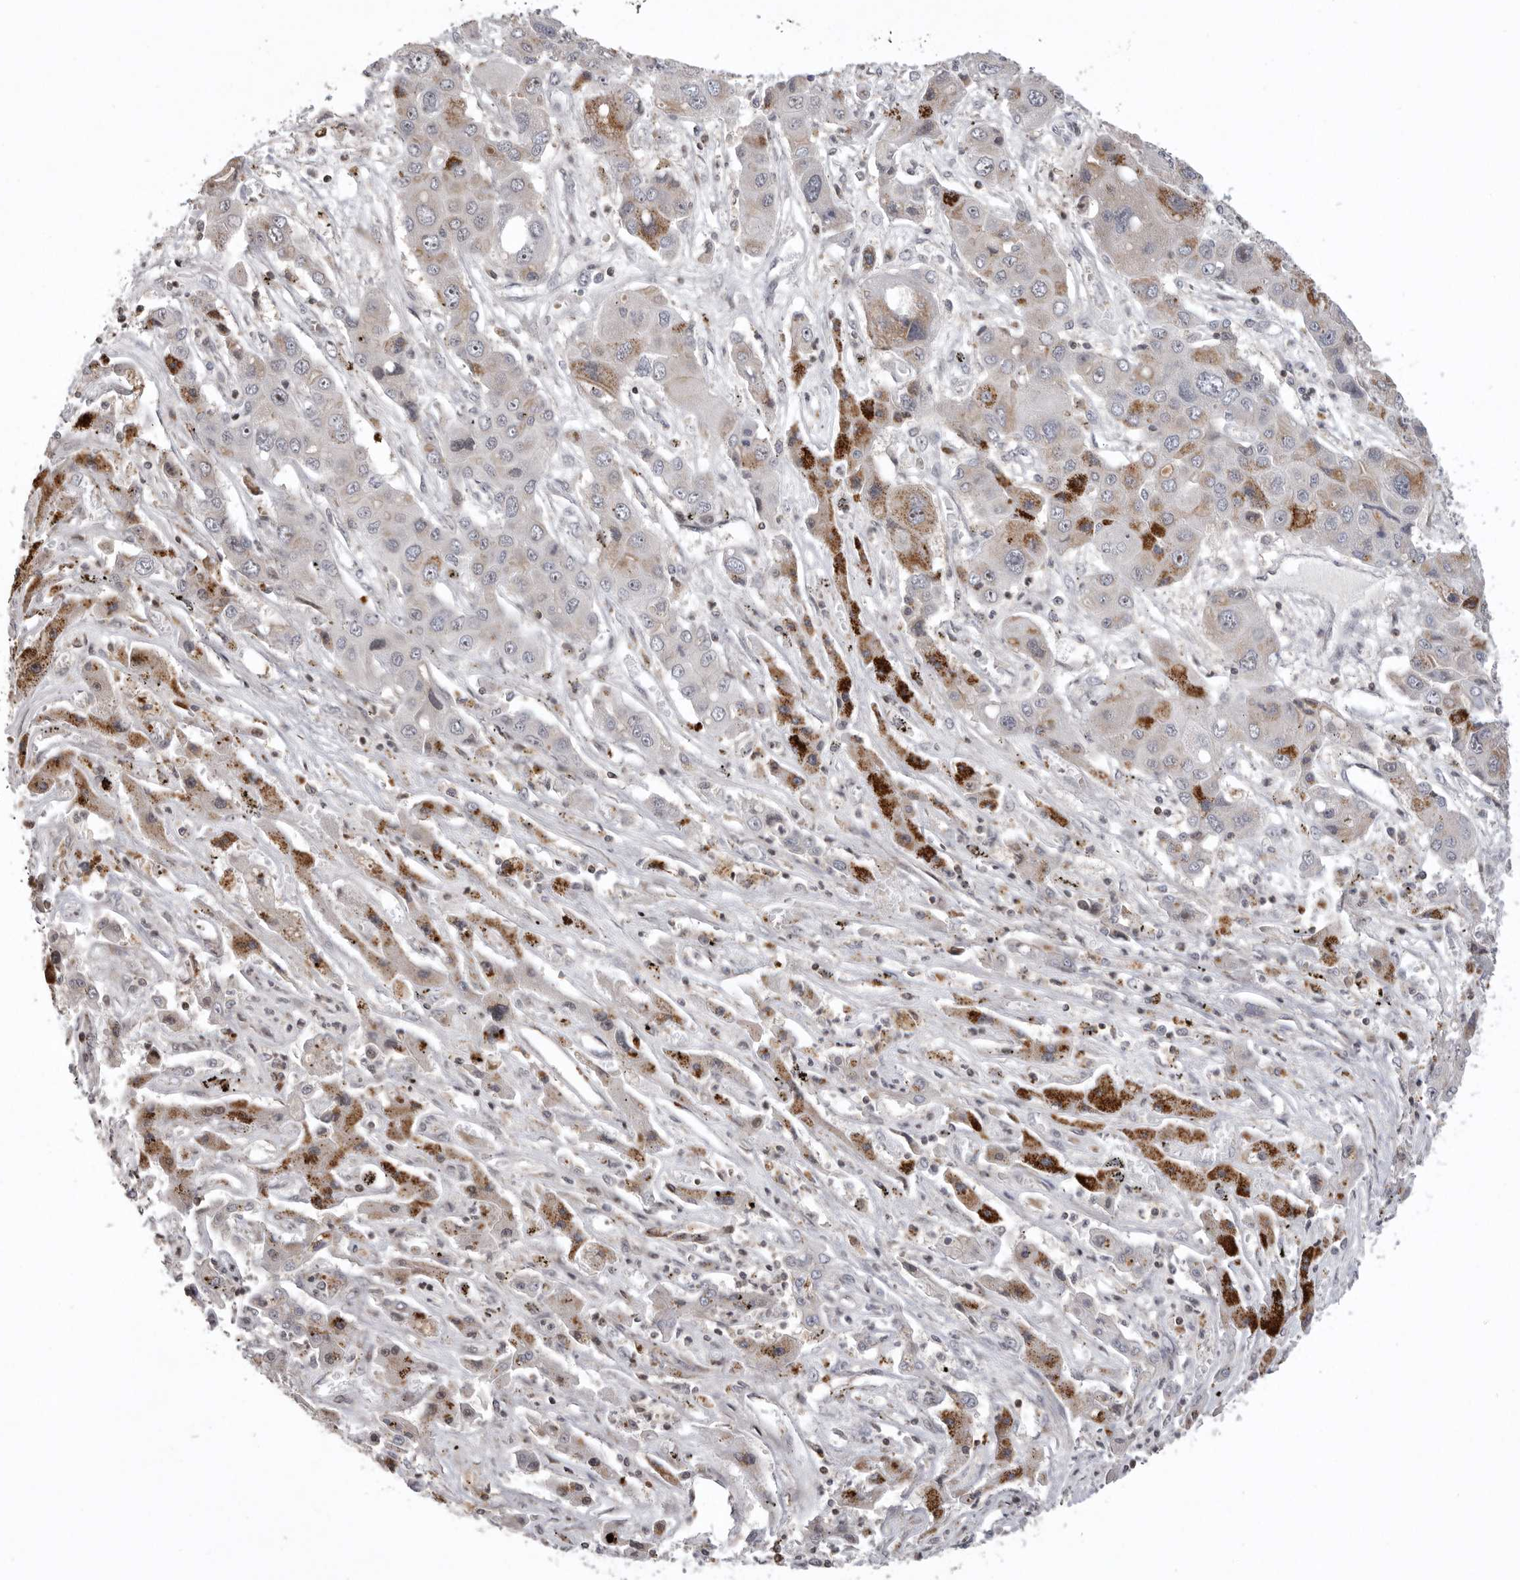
{"staining": {"intensity": "strong", "quantity": "<25%", "location": "cytoplasmic/membranous"}, "tissue": "liver cancer", "cell_type": "Tumor cells", "image_type": "cancer", "snomed": [{"axis": "morphology", "description": "Cholangiocarcinoma"}, {"axis": "topography", "description": "Liver"}], "caption": "Immunohistochemical staining of human liver cancer displays strong cytoplasmic/membranous protein expression in approximately <25% of tumor cells.", "gene": "AZIN1", "patient": {"sex": "male", "age": 67}}